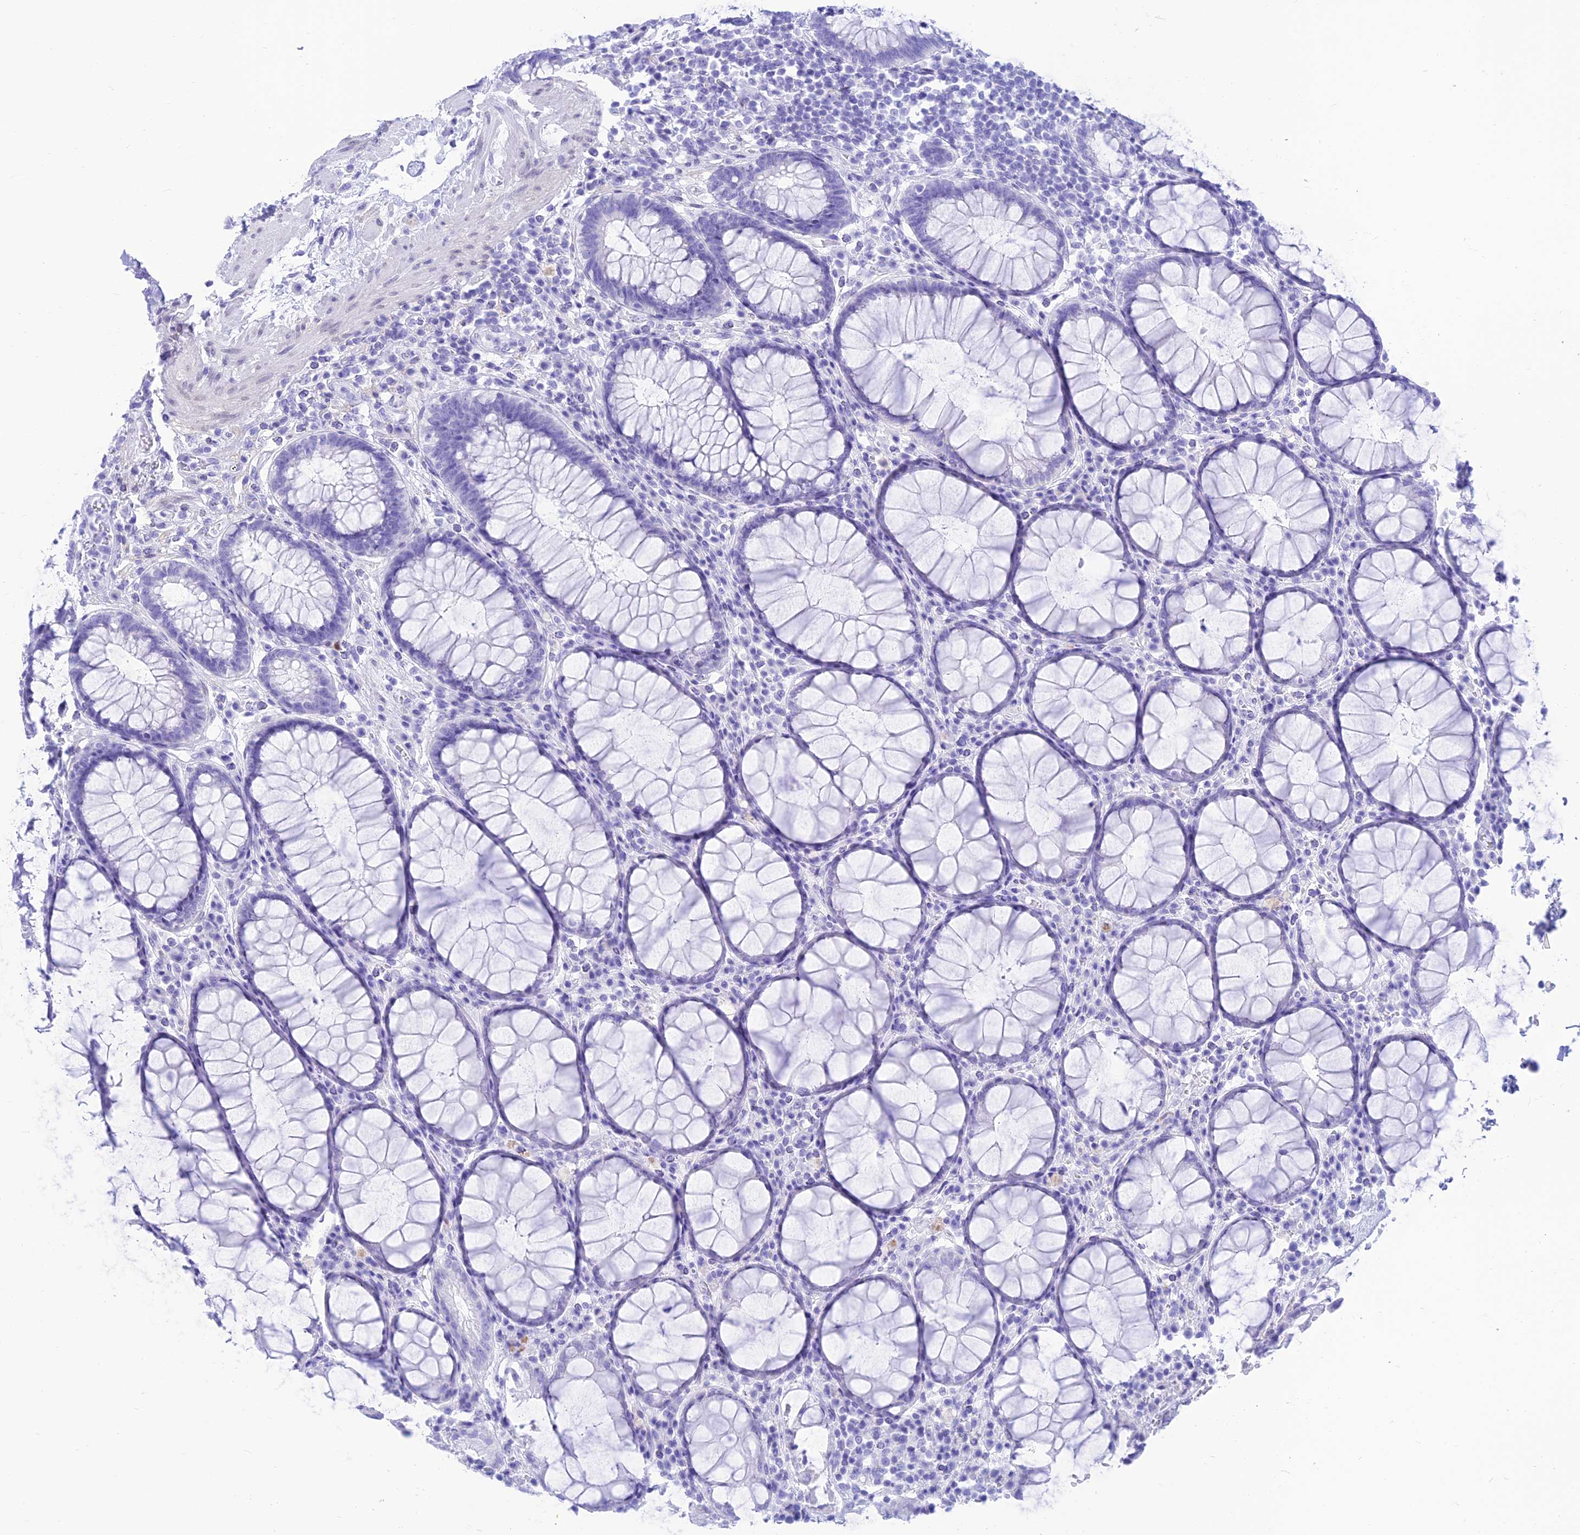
{"staining": {"intensity": "negative", "quantity": "none", "location": "none"}, "tissue": "rectum", "cell_type": "Glandular cells", "image_type": "normal", "snomed": [{"axis": "morphology", "description": "Normal tissue, NOS"}, {"axis": "topography", "description": "Rectum"}], "caption": "Immunohistochemistry (IHC) photomicrograph of unremarkable rectum: human rectum stained with DAB (3,3'-diaminobenzidine) displays no significant protein staining in glandular cells. Nuclei are stained in blue.", "gene": "PRNP", "patient": {"sex": "male", "age": 64}}